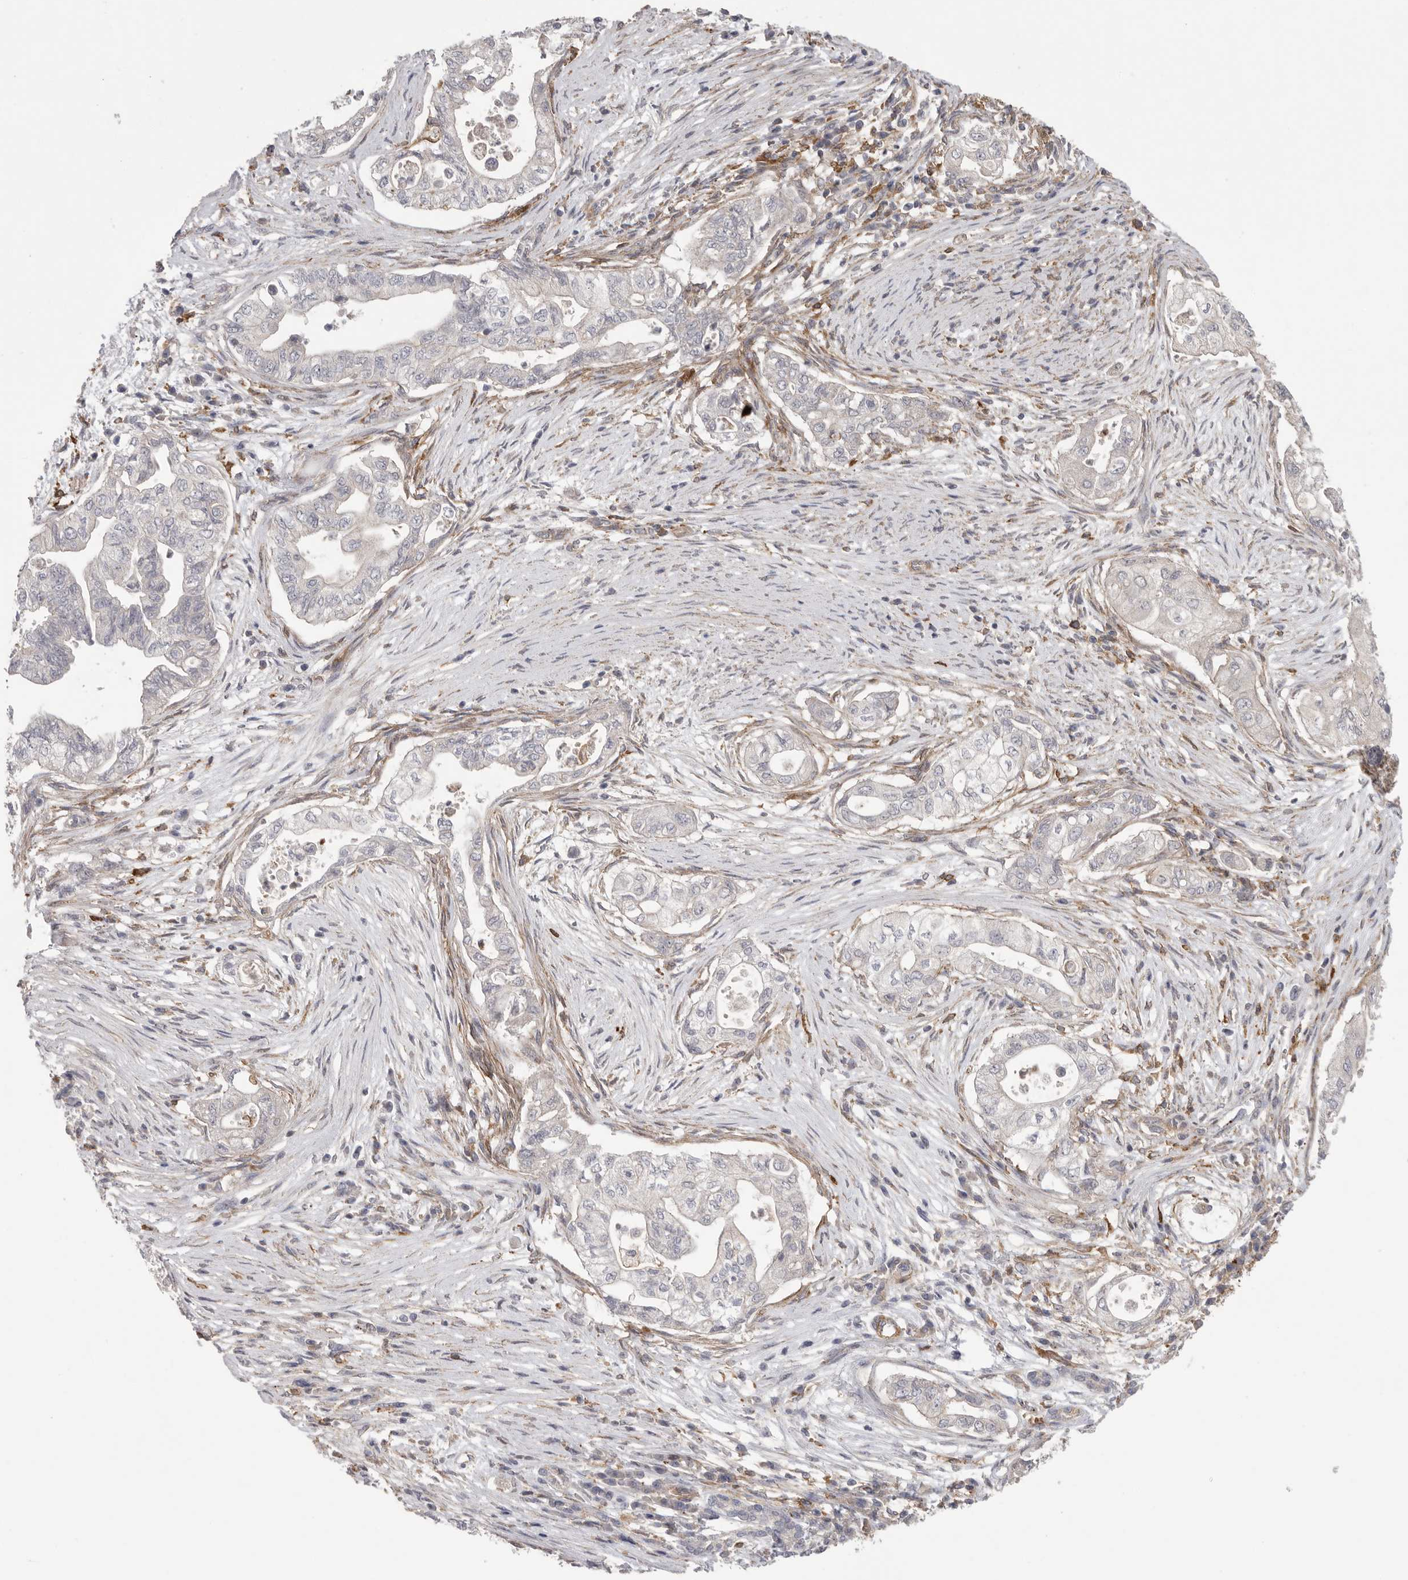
{"staining": {"intensity": "negative", "quantity": "none", "location": "none"}, "tissue": "pancreatic cancer", "cell_type": "Tumor cells", "image_type": "cancer", "snomed": [{"axis": "morphology", "description": "Adenocarcinoma, NOS"}, {"axis": "topography", "description": "Pancreas"}], "caption": "A high-resolution micrograph shows immunohistochemistry staining of adenocarcinoma (pancreatic), which displays no significant expression in tumor cells. (Immunohistochemistry (ihc), brightfield microscopy, high magnification).", "gene": "SIGLEC10", "patient": {"sex": "male", "age": 72}}